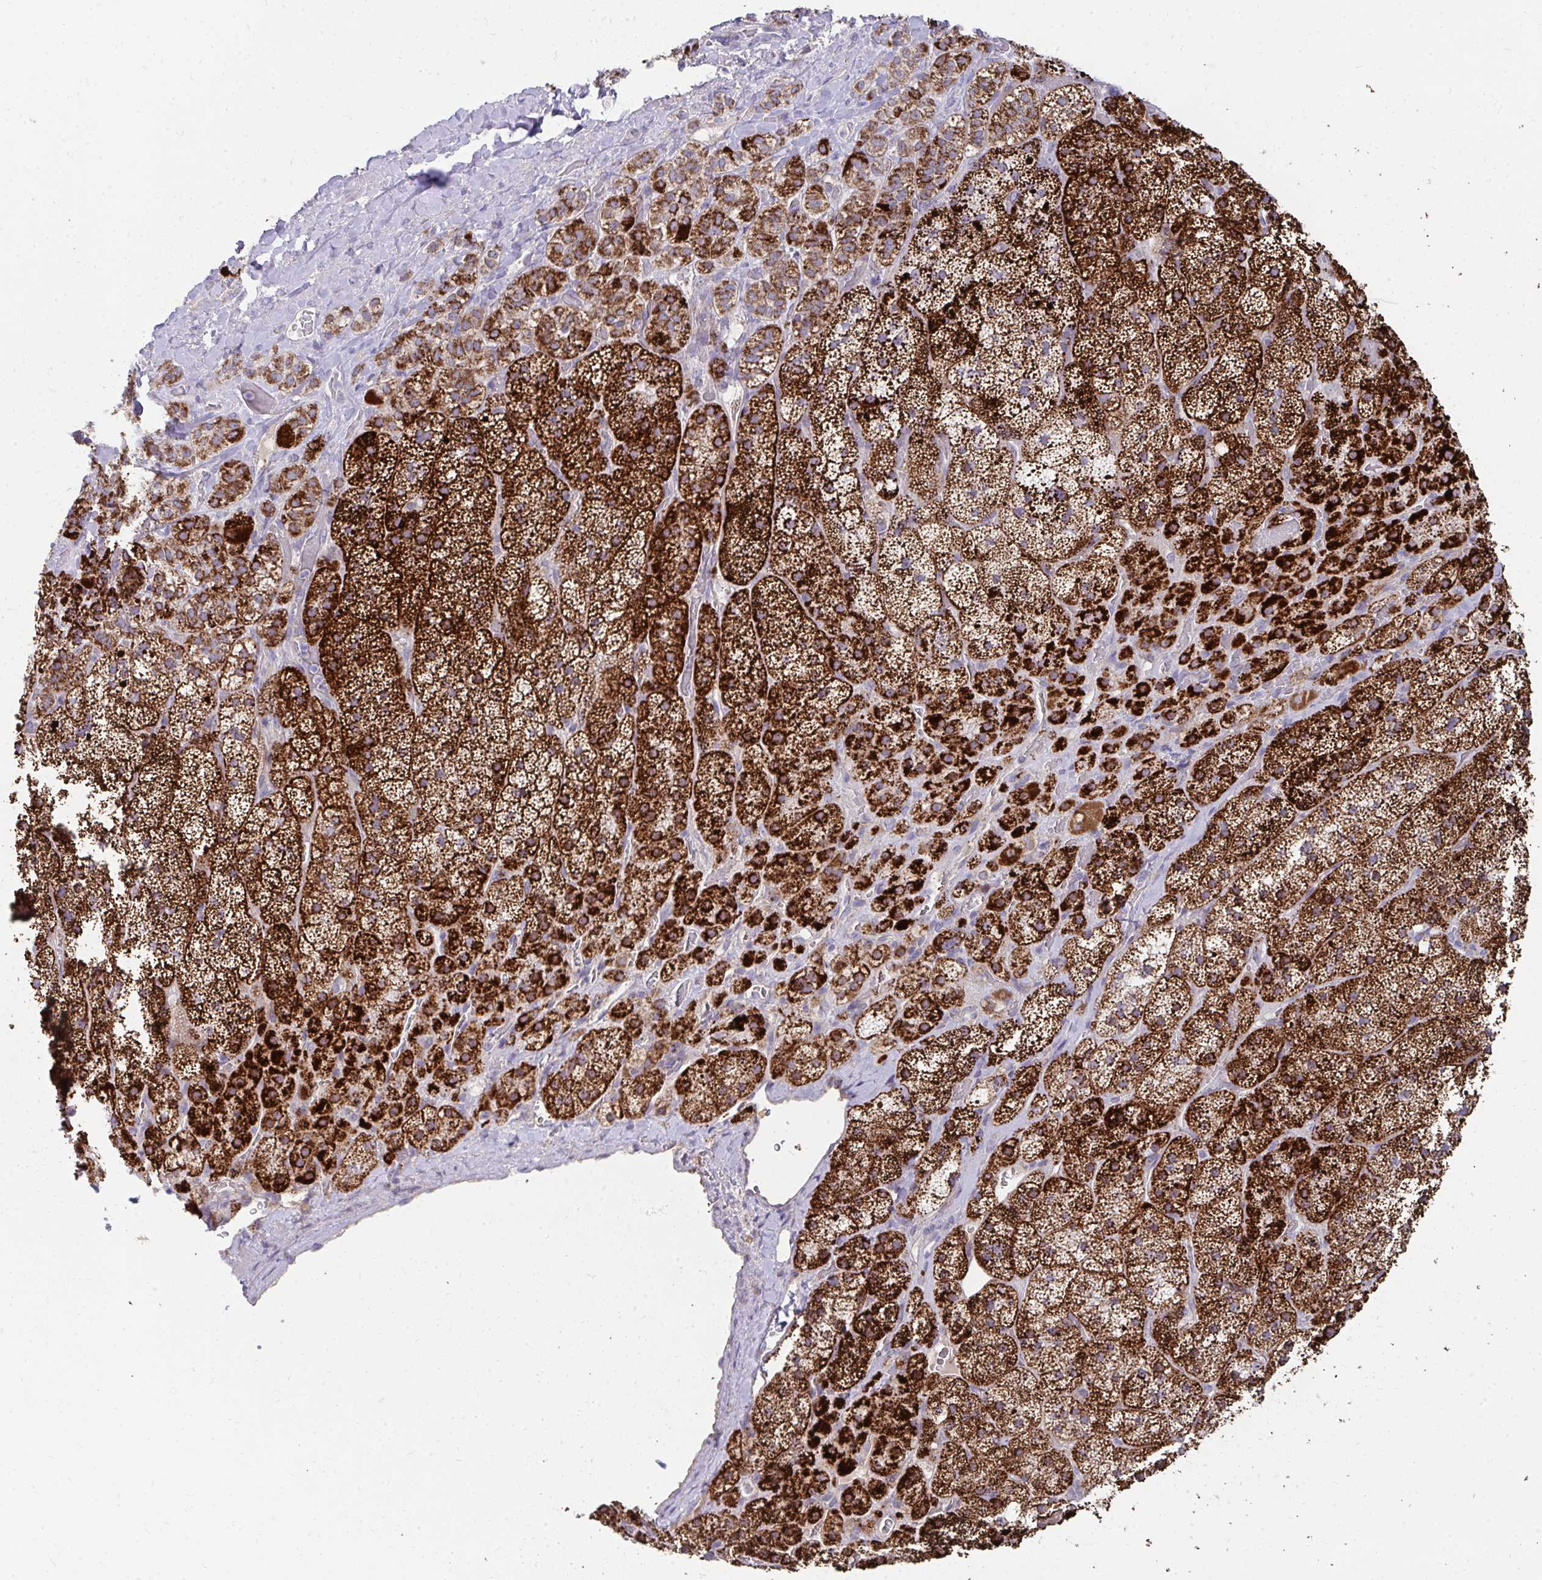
{"staining": {"intensity": "strong", "quantity": ">75%", "location": "cytoplasmic/membranous"}, "tissue": "adrenal gland", "cell_type": "Glandular cells", "image_type": "normal", "snomed": [{"axis": "morphology", "description": "Normal tissue, NOS"}, {"axis": "topography", "description": "Adrenal gland"}], "caption": "Immunohistochemical staining of normal human adrenal gland displays strong cytoplasmic/membranous protein staining in about >75% of glandular cells.", "gene": "PRRG3", "patient": {"sex": "male", "age": 57}}